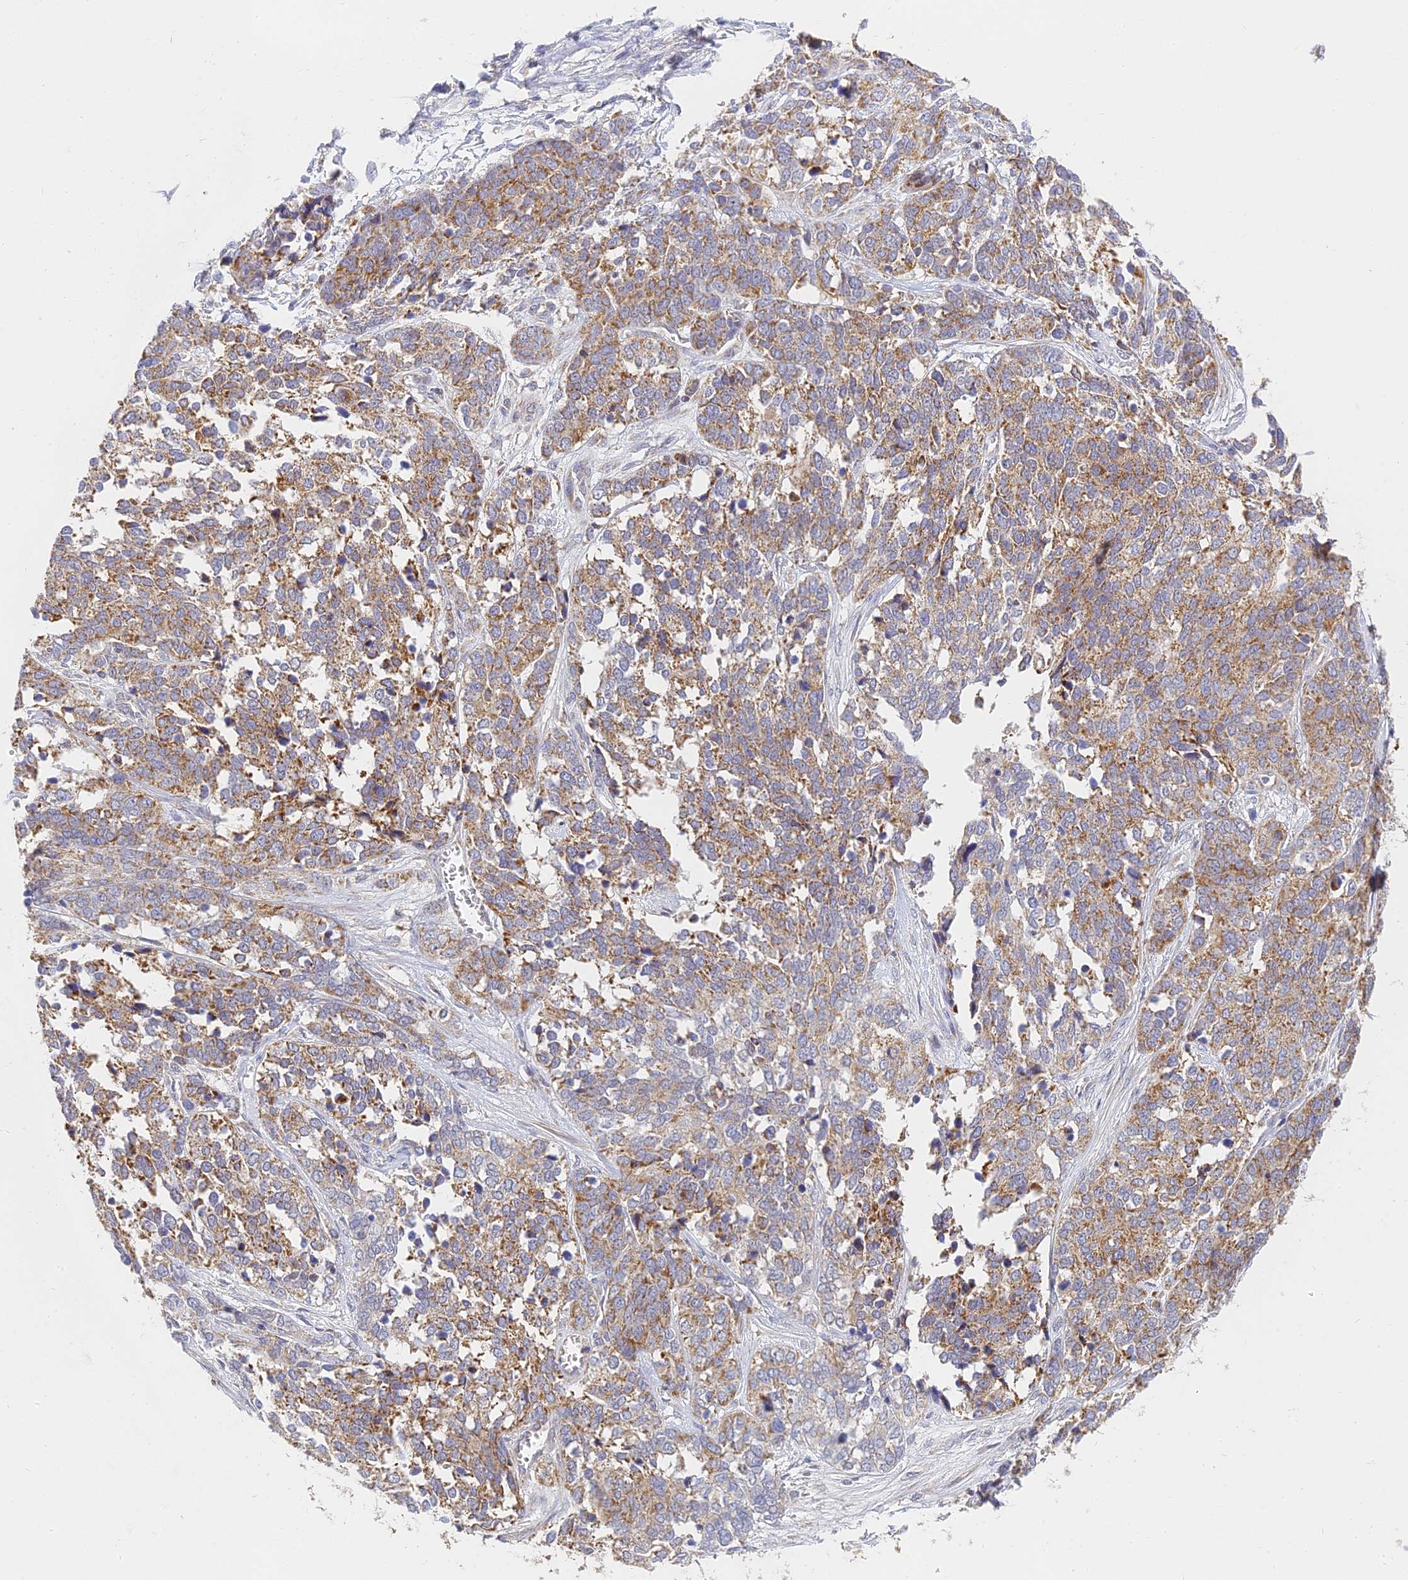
{"staining": {"intensity": "moderate", "quantity": ">75%", "location": "cytoplasmic/membranous"}, "tissue": "ovarian cancer", "cell_type": "Tumor cells", "image_type": "cancer", "snomed": [{"axis": "morphology", "description": "Cystadenocarcinoma, serous, NOS"}, {"axis": "topography", "description": "Ovary"}], "caption": "Tumor cells display medium levels of moderate cytoplasmic/membranous expression in approximately >75% of cells in human ovarian serous cystadenocarcinoma. Using DAB (brown) and hematoxylin (blue) stains, captured at high magnification using brightfield microscopy.", "gene": "MRPL15", "patient": {"sex": "female", "age": 44}}